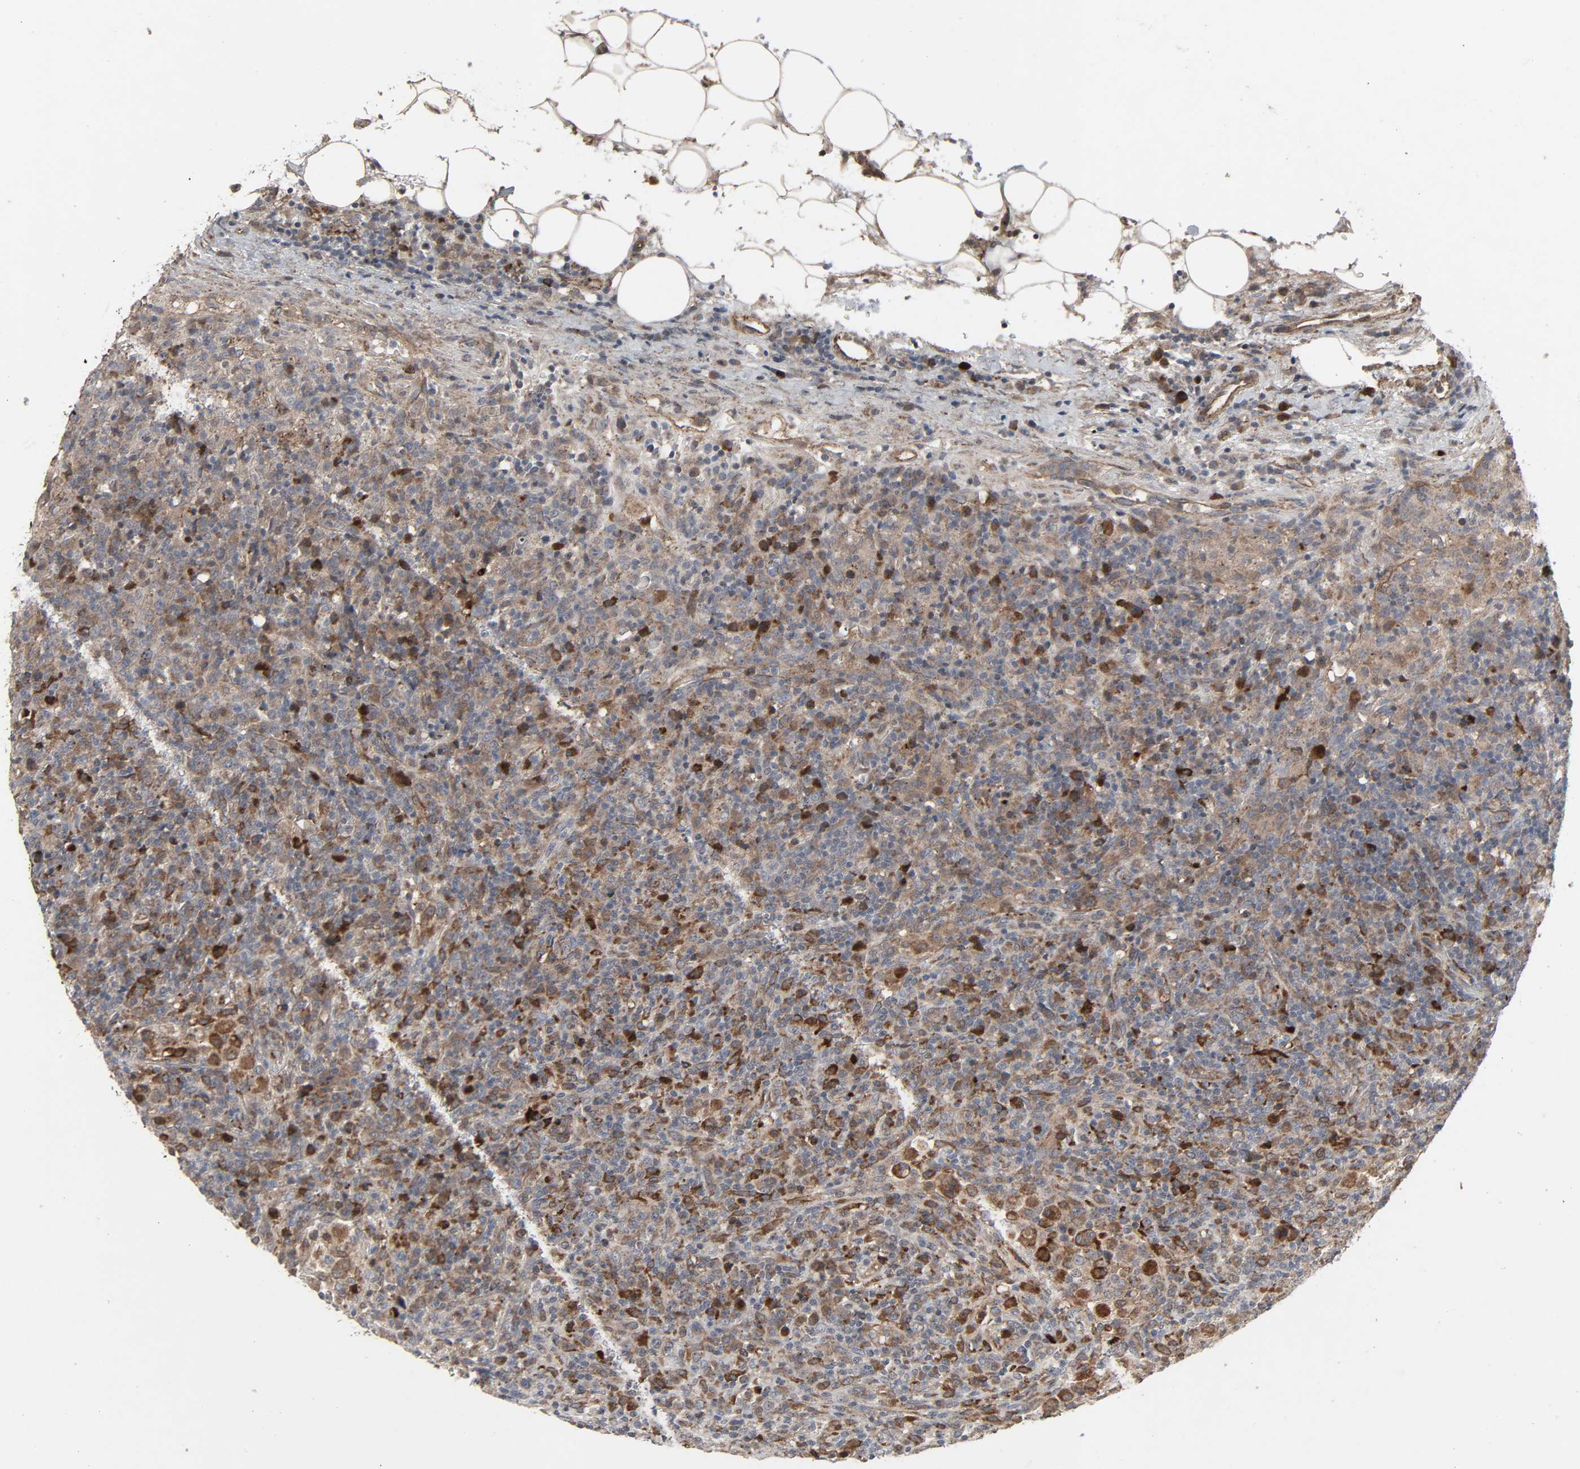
{"staining": {"intensity": "weak", "quantity": "25%-75%", "location": "cytoplasmic/membranous"}, "tissue": "lymphoma", "cell_type": "Tumor cells", "image_type": "cancer", "snomed": [{"axis": "morphology", "description": "Hodgkin's disease, NOS"}, {"axis": "topography", "description": "Lymph node"}], "caption": "Human Hodgkin's disease stained for a protein (brown) exhibits weak cytoplasmic/membranous positive expression in approximately 25%-75% of tumor cells.", "gene": "ADCY4", "patient": {"sex": "male", "age": 65}}